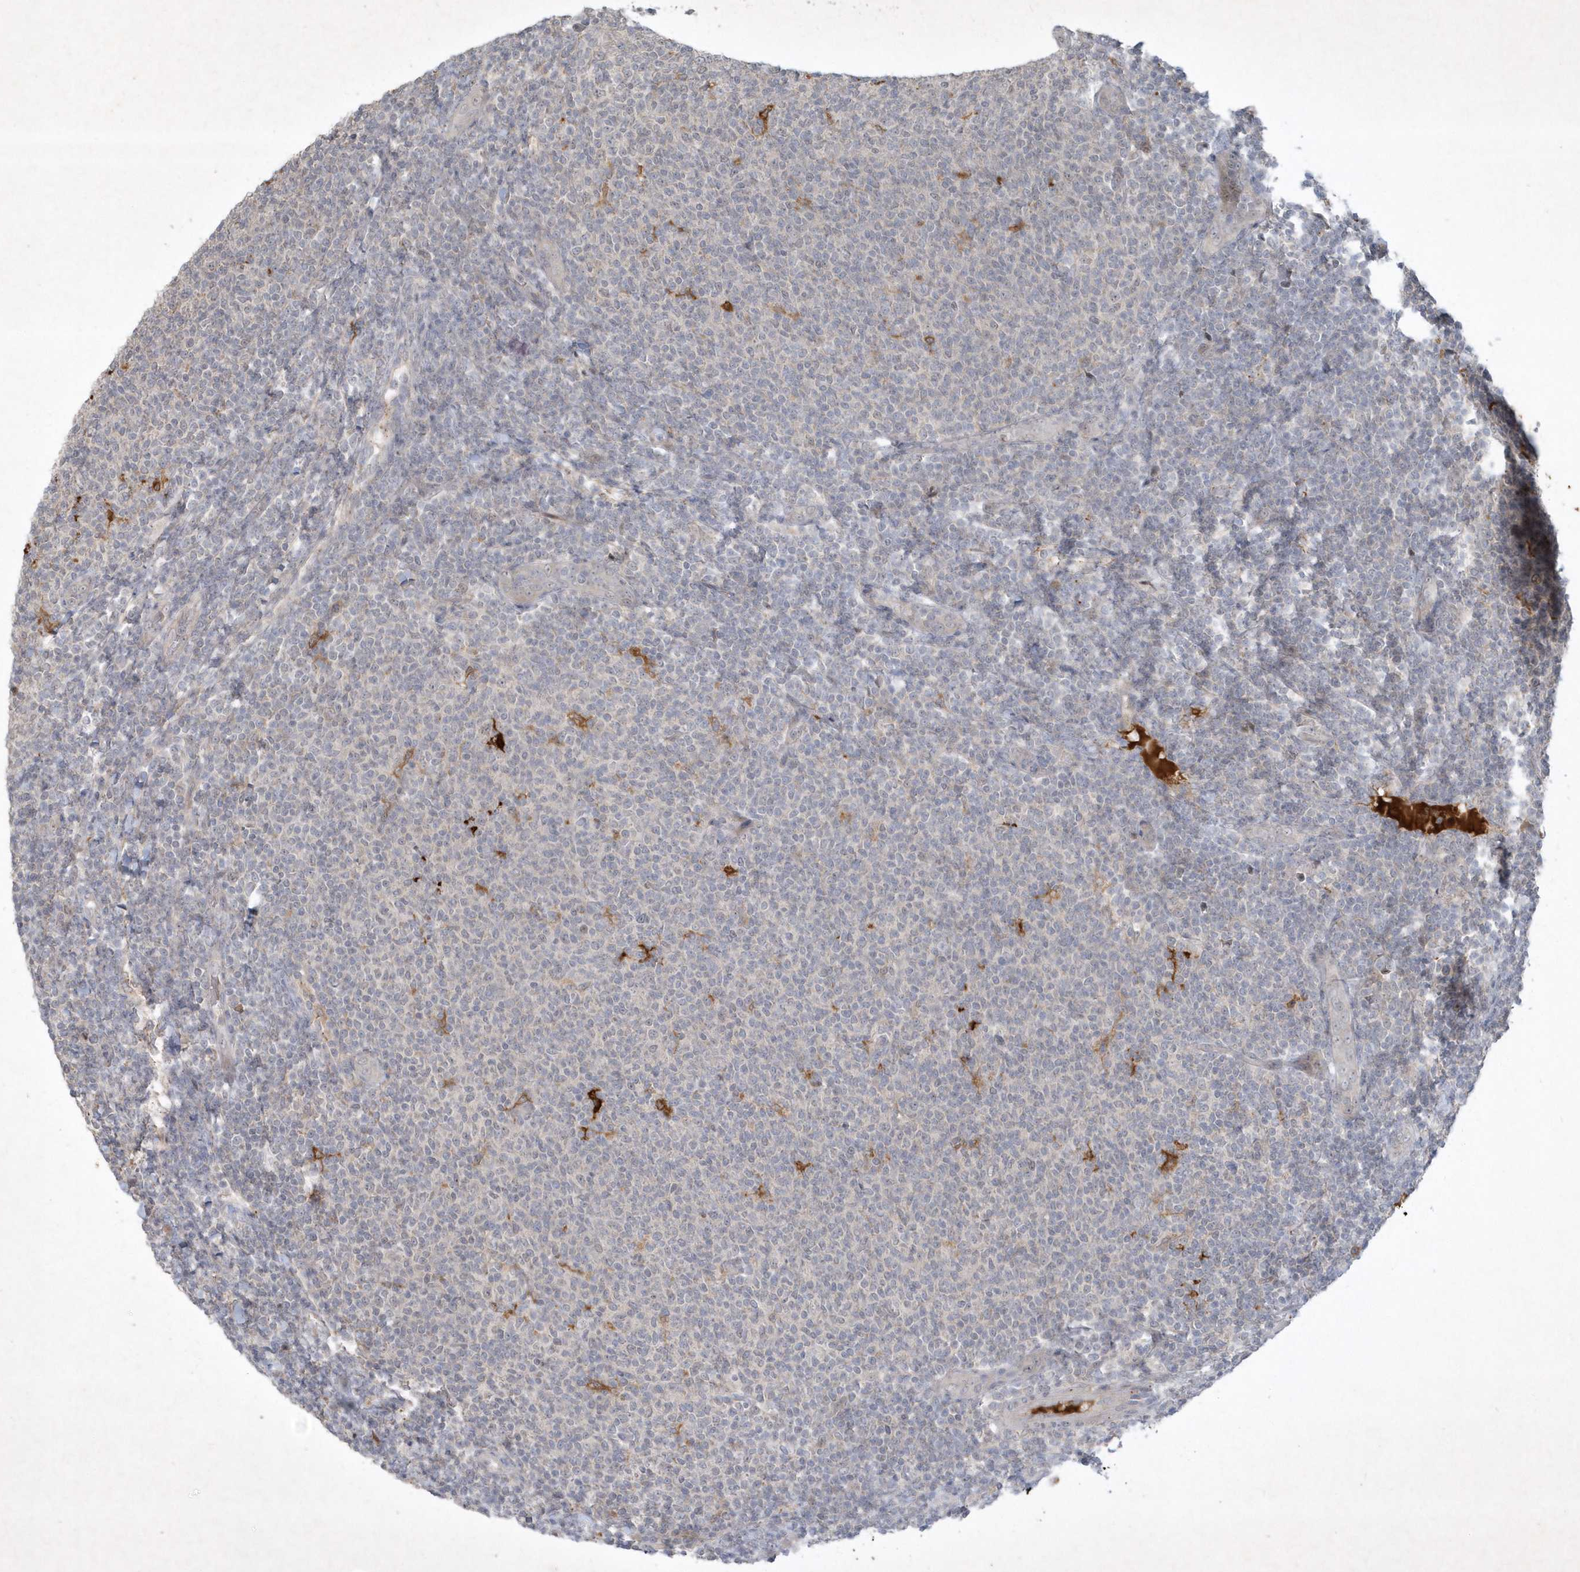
{"staining": {"intensity": "negative", "quantity": "none", "location": "none"}, "tissue": "lymphoma", "cell_type": "Tumor cells", "image_type": "cancer", "snomed": [{"axis": "morphology", "description": "Malignant lymphoma, non-Hodgkin's type, Low grade"}, {"axis": "topography", "description": "Lymph node"}], "caption": "IHC micrograph of neoplastic tissue: human lymphoma stained with DAB demonstrates no significant protein positivity in tumor cells.", "gene": "THG1L", "patient": {"sex": "male", "age": 66}}